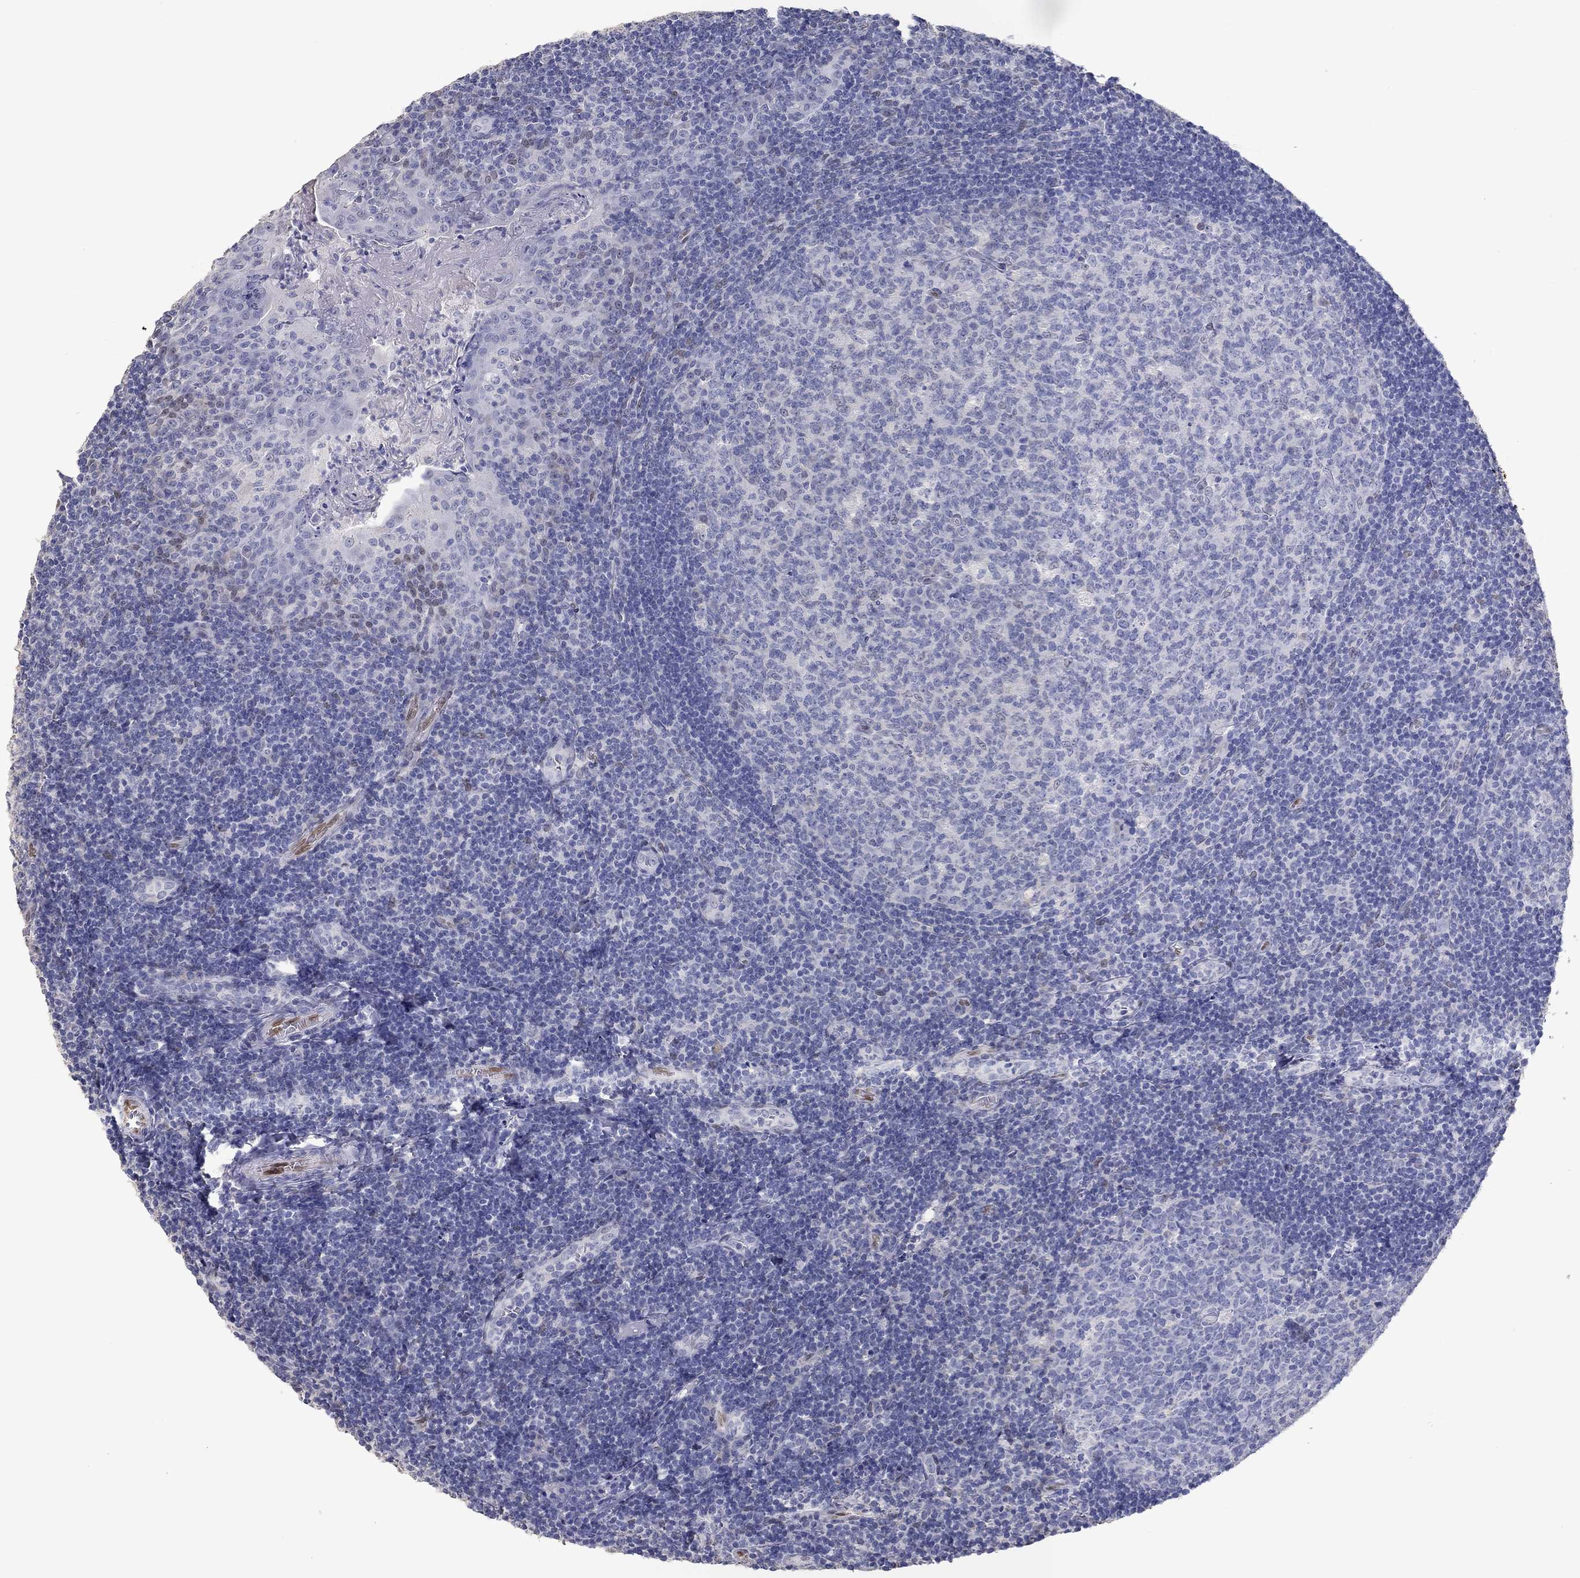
{"staining": {"intensity": "negative", "quantity": "none", "location": "none"}, "tissue": "tonsil", "cell_type": "Germinal center cells", "image_type": "normal", "snomed": [{"axis": "morphology", "description": "Normal tissue, NOS"}, {"axis": "topography", "description": "Tonsil"}], "caption": "IHC of normal human tonsil reveals no expression in germinal center cells. (Stains: DAB immunohistochemistry (IHC) with hematoxylin counter stain, Microscopy: brightfield microscopy at high magnification).", "gene": "FGF2", "patient": {"sex": "female", "age": 13}}